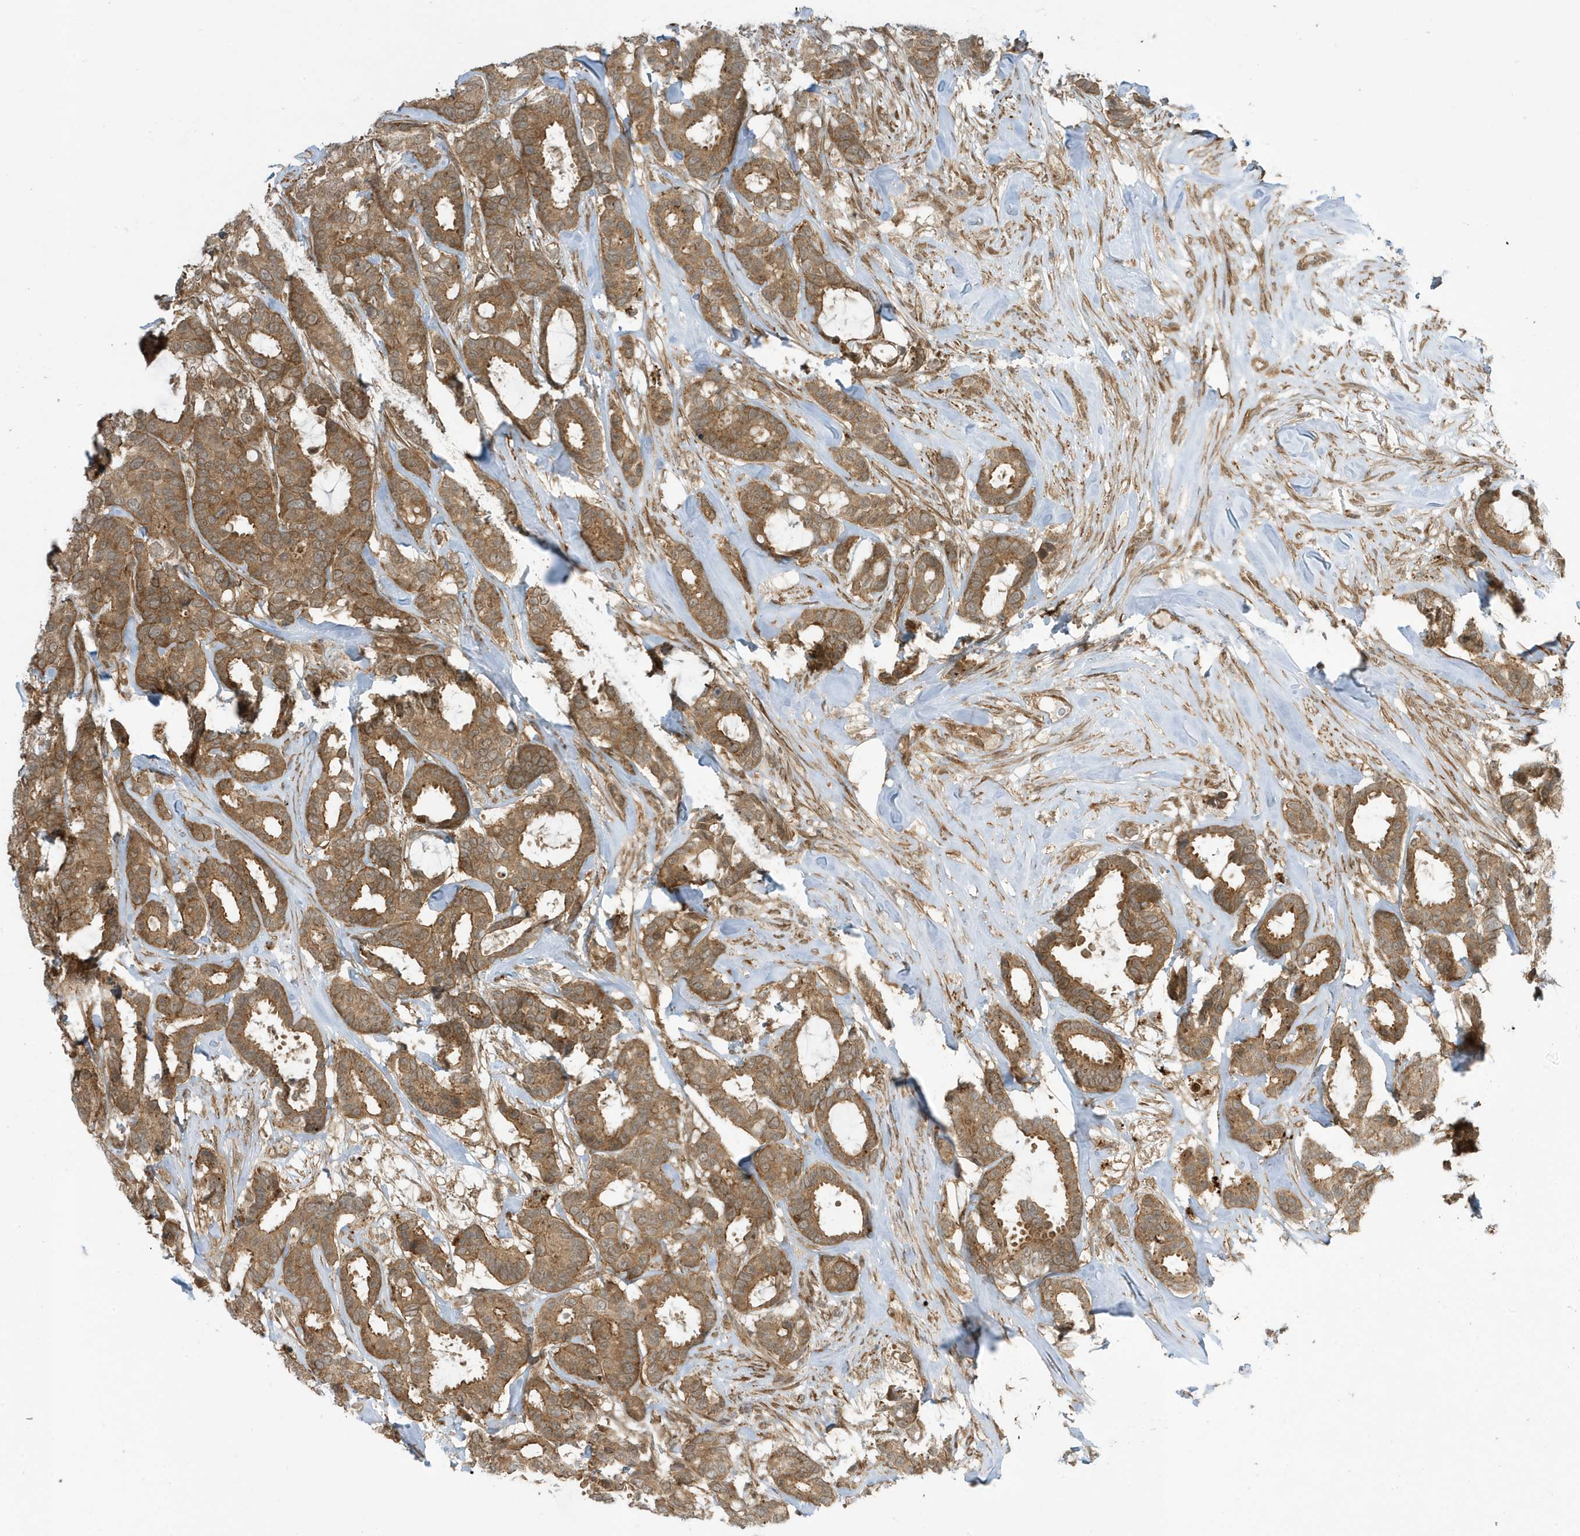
{"staining": {"intensity": "moderate", "quantity": ">75%", "location": "cytoplasmic/membranous"}, "tissue": "breast cancer", "cell_type": "Tumor cells", "image_type": "cancer", "snomed": [{"axis": "morphology", "description": "Duct carcinoma"}, {"axis": "topography", "description": "Breast"}], "caption": "Brown immunohistochemical staining in human breast intraductal carcinoma shows moderate cytoplasmic/membranous expression in about >75% of tumor cells.", "gene": "DHX36", "patient": {"sex": "female", "age": 87}}